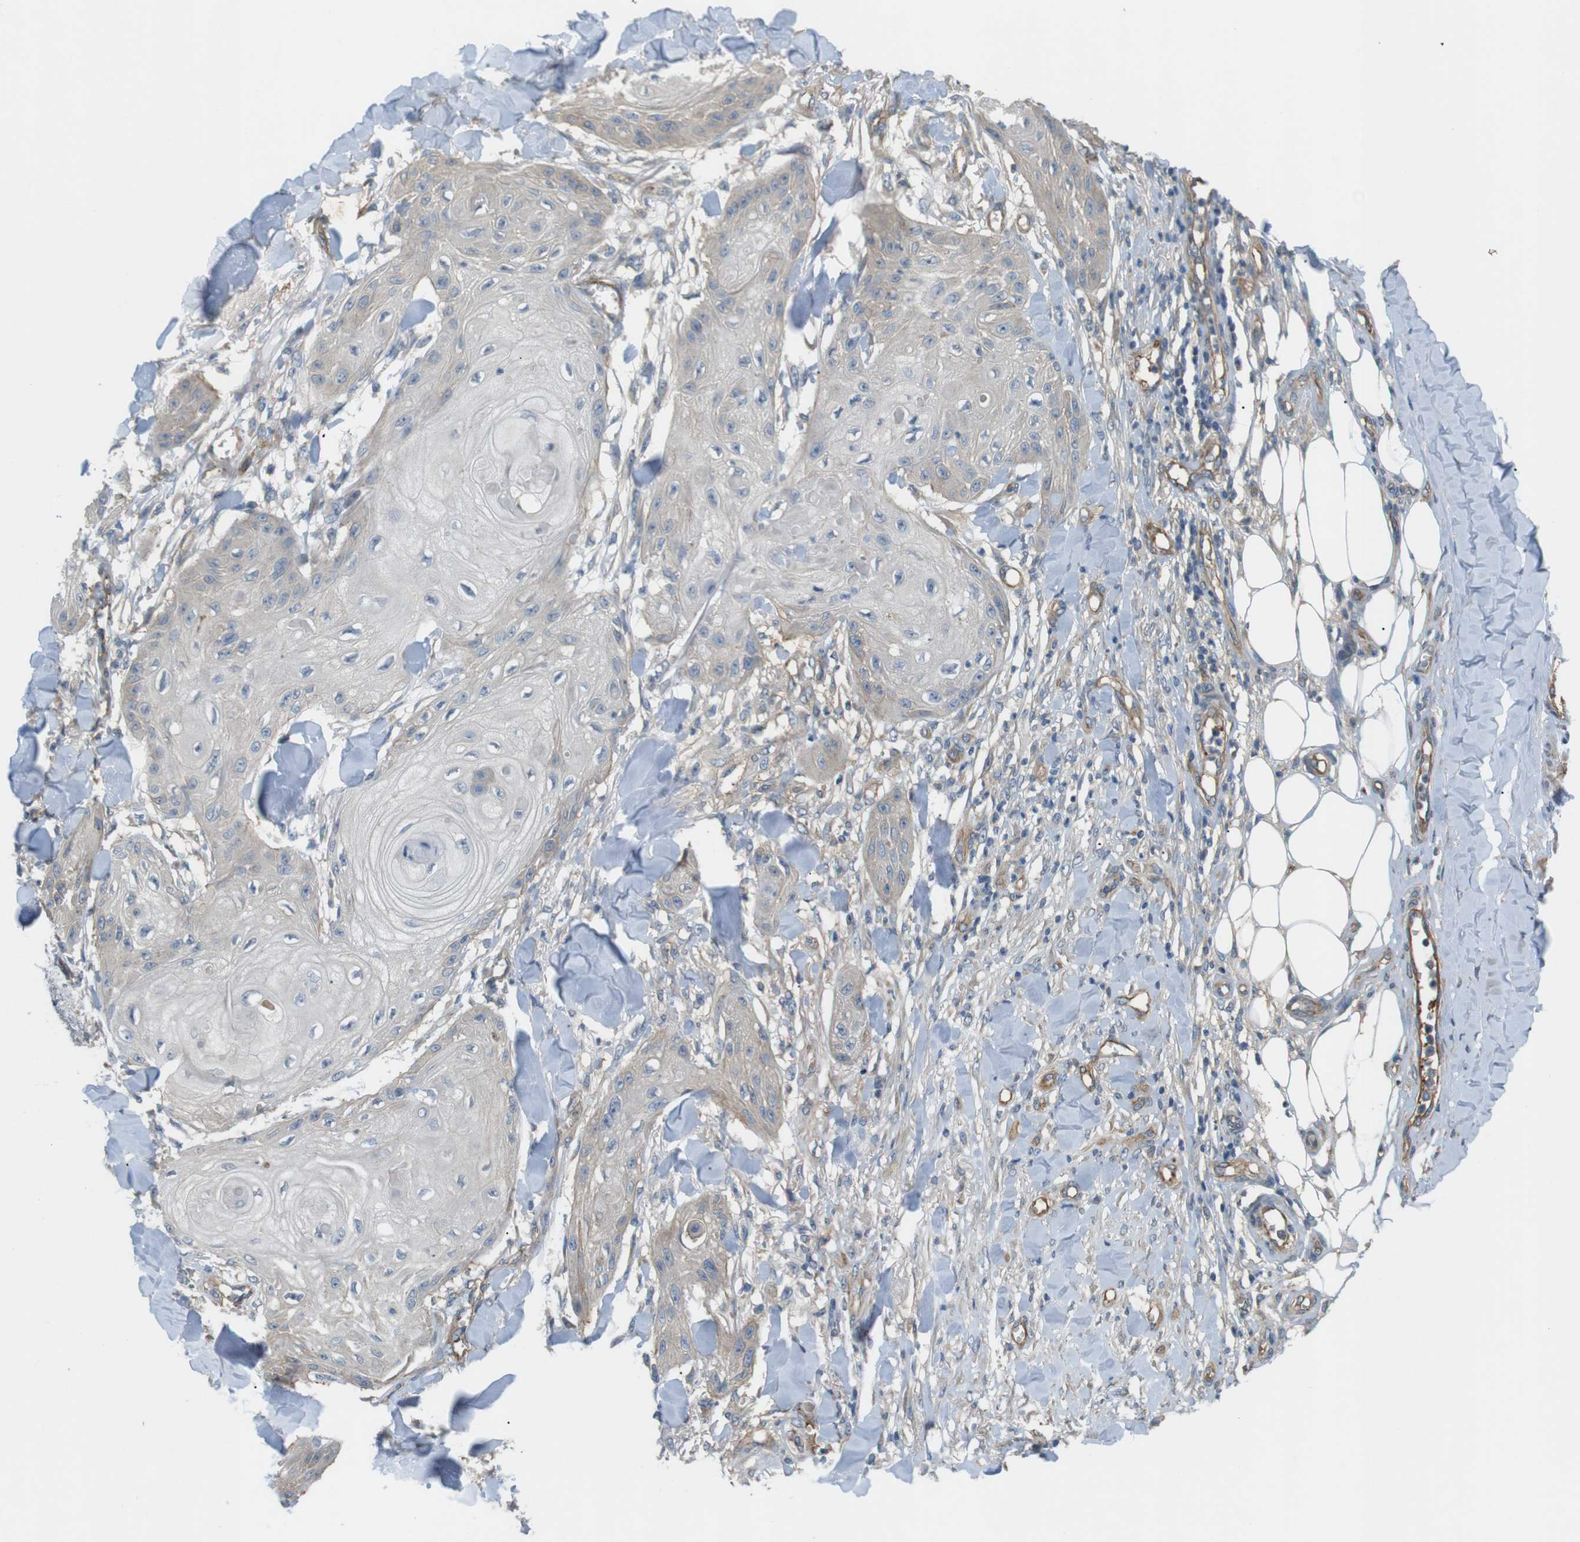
{"staining": {"intensity": "weak", "quantity": ">75%", "location": "cytoplasmic/membranous"}, "tissue": "skin cancer", "cell_type": "Tumor cells", "image_type": "cancer", "snomed": [{"axis": "morphology", "description": "Squamous cell carcinoma, NOS"}, {"axis": "topography", "description": "Skin"}], "caption": "Protein staining reveals weak cytoplasmic/membranous staining in about >75% of tumor cells in skin cancer.", "gene": "BVES", "patient": {"sex": "male", "age": 74}}